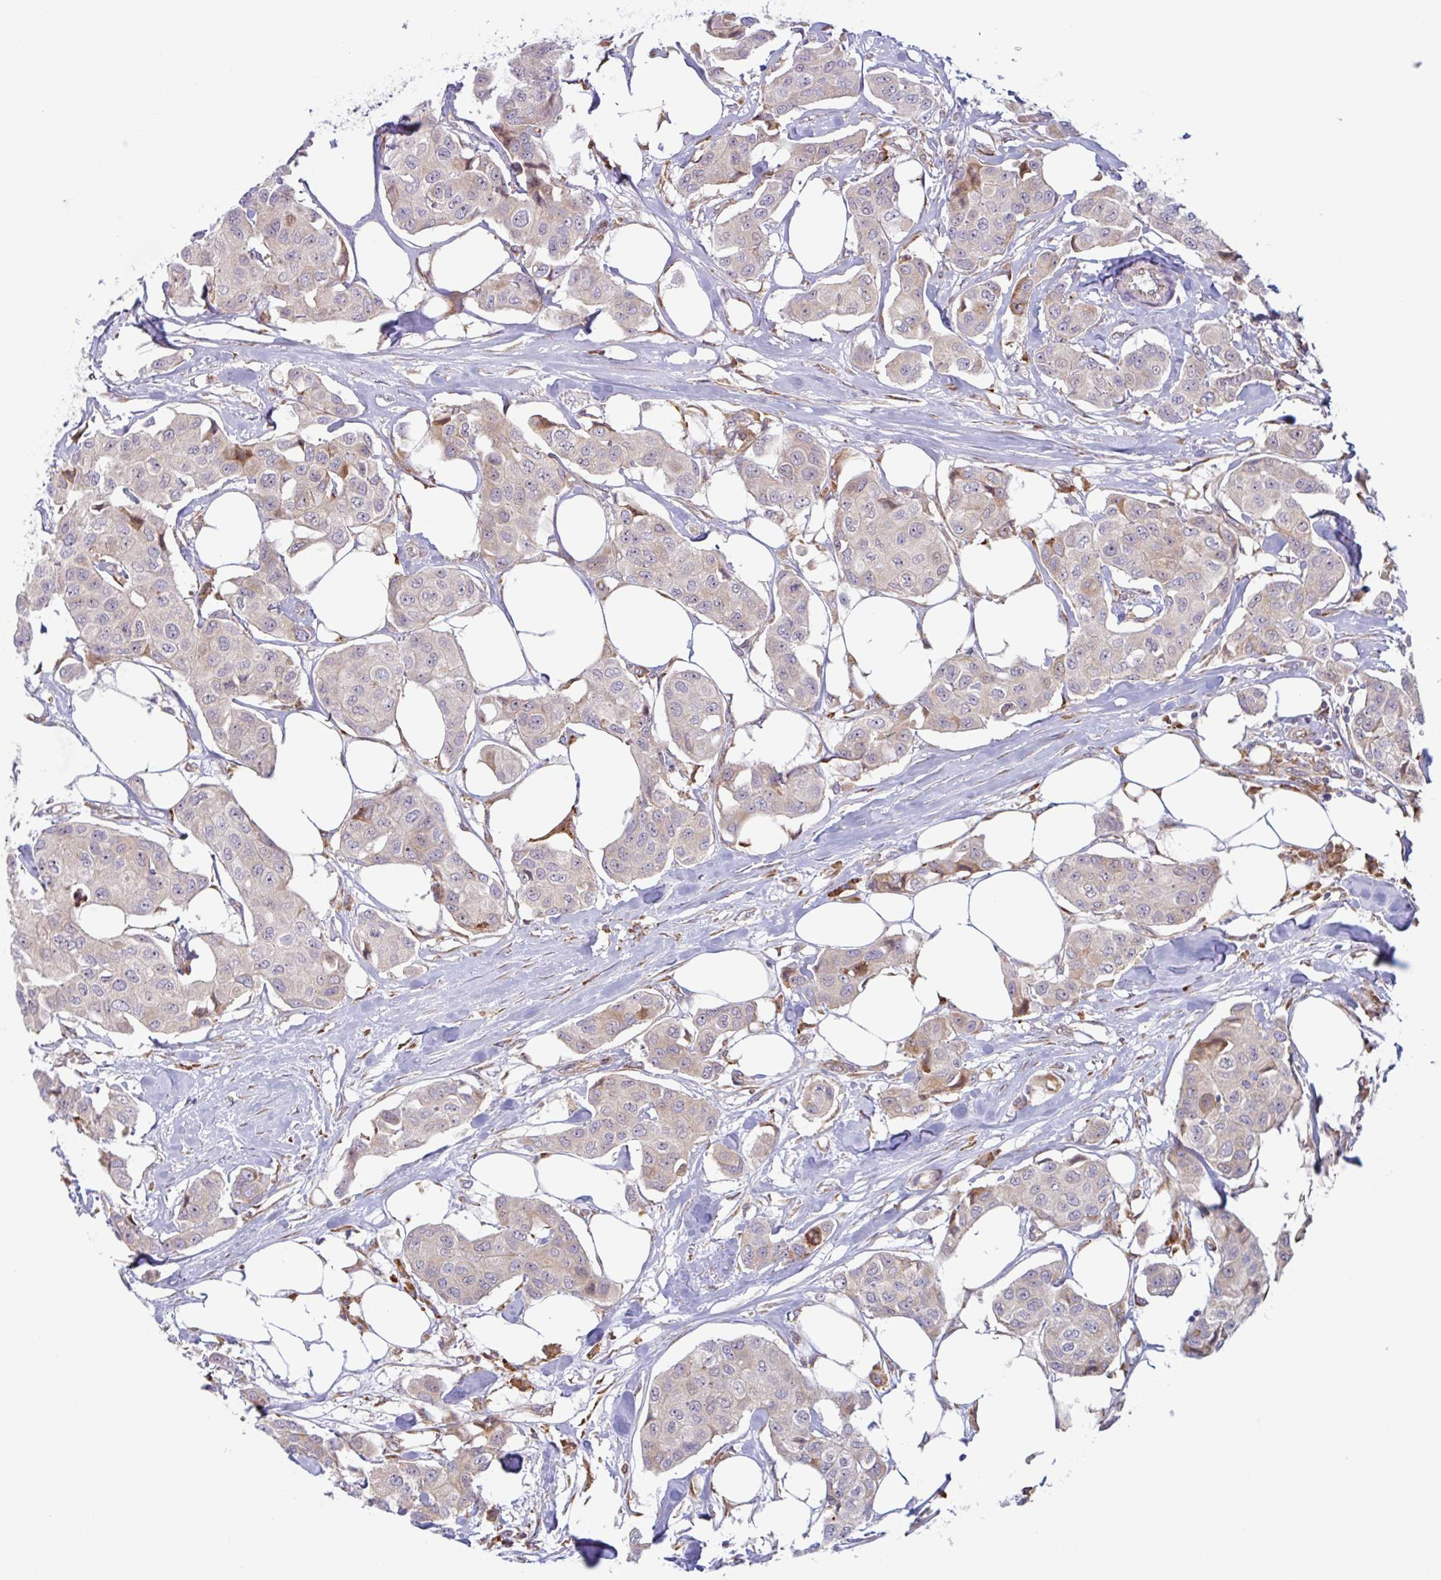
{"staining": {"intensity": "moderate", "quantity": "25%-75%", "location": "cytoplasmic/membranous"}, "tissue": "breast cancer", "cell_type": "Tumor cells", "image_type": "cancer", "snomed": [{"axis": "morphology", "description": "Duct carcinoma"}, {"axis": "topography", "description": "Breast"}, {"axis": "topography", "description": "Lymph node"}], "caption": "Immunohistochemistry (IHC) histopathology image of human breast cancer stained for a protein (brown), which shows medium levels of moderate cytoplasmic/membranous positivity in approximately 25%-75% of tumor cells.", "gene": "RIT1", "patient": {"sex": "female", "age": 80}}